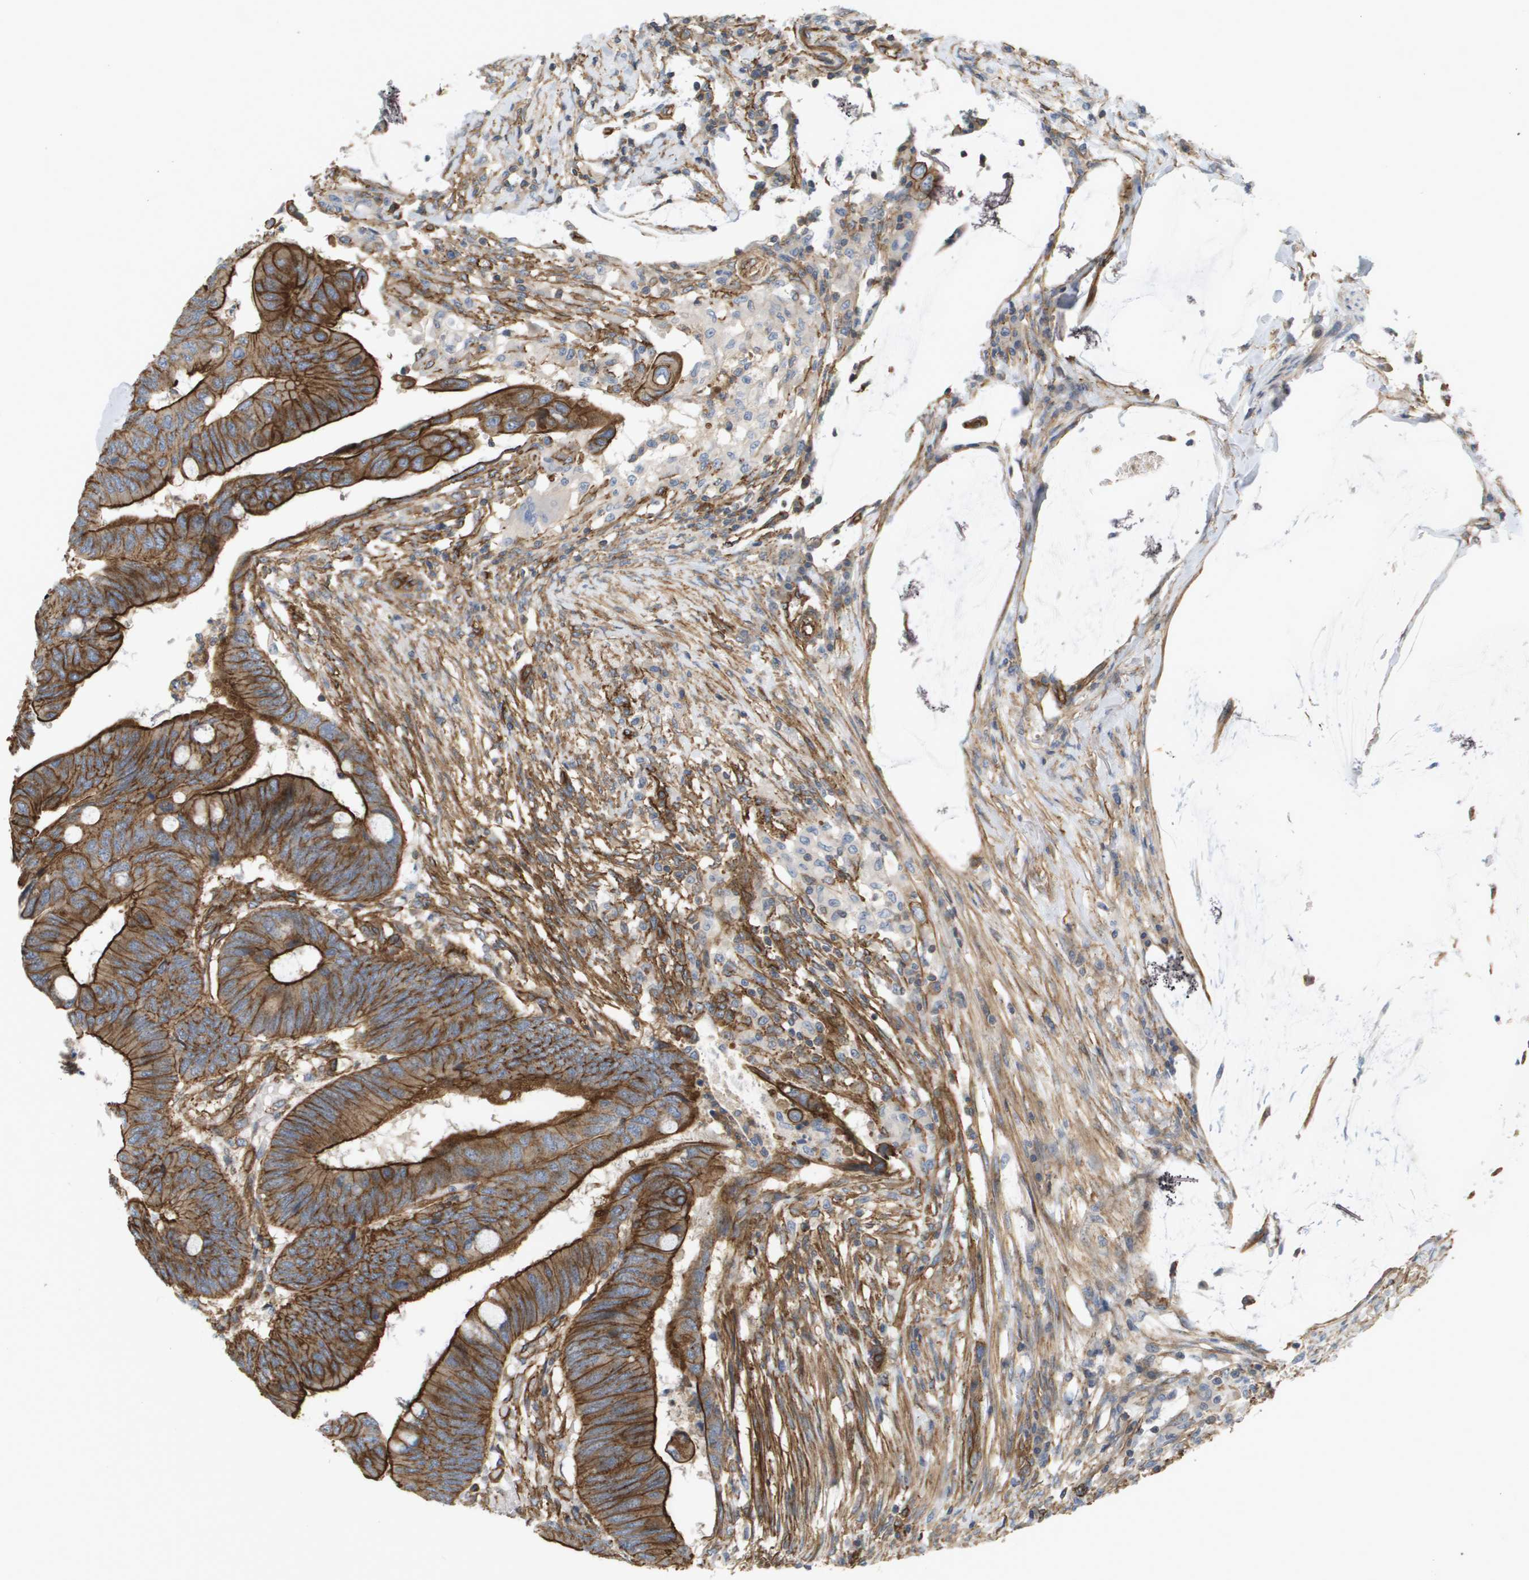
{"staining": {"intensity": "strong", "quantity": ">75%", "location": "cytoplasmic/membranous"}, "tissue": "colorectal cancer", "cell_type": "Tumor cells", "image_type": "cancer", "snomed": [{"axis": "morphology", "description": "Normal tissue, NOS"}, {"axis": "morphology", "description": "Adenocarcinoma, NOS"}, {"axis": "topography", "description": "Rectum"}], "caption": "The photomicrograph shows immunohistochemical staining of colorectal cancer. There is strong cytoplasmic/membranous positivity is present in approximately >75% of tumor cells.", "gene": "SGMS2", "patient": {"sex": "male", "age": 92}}